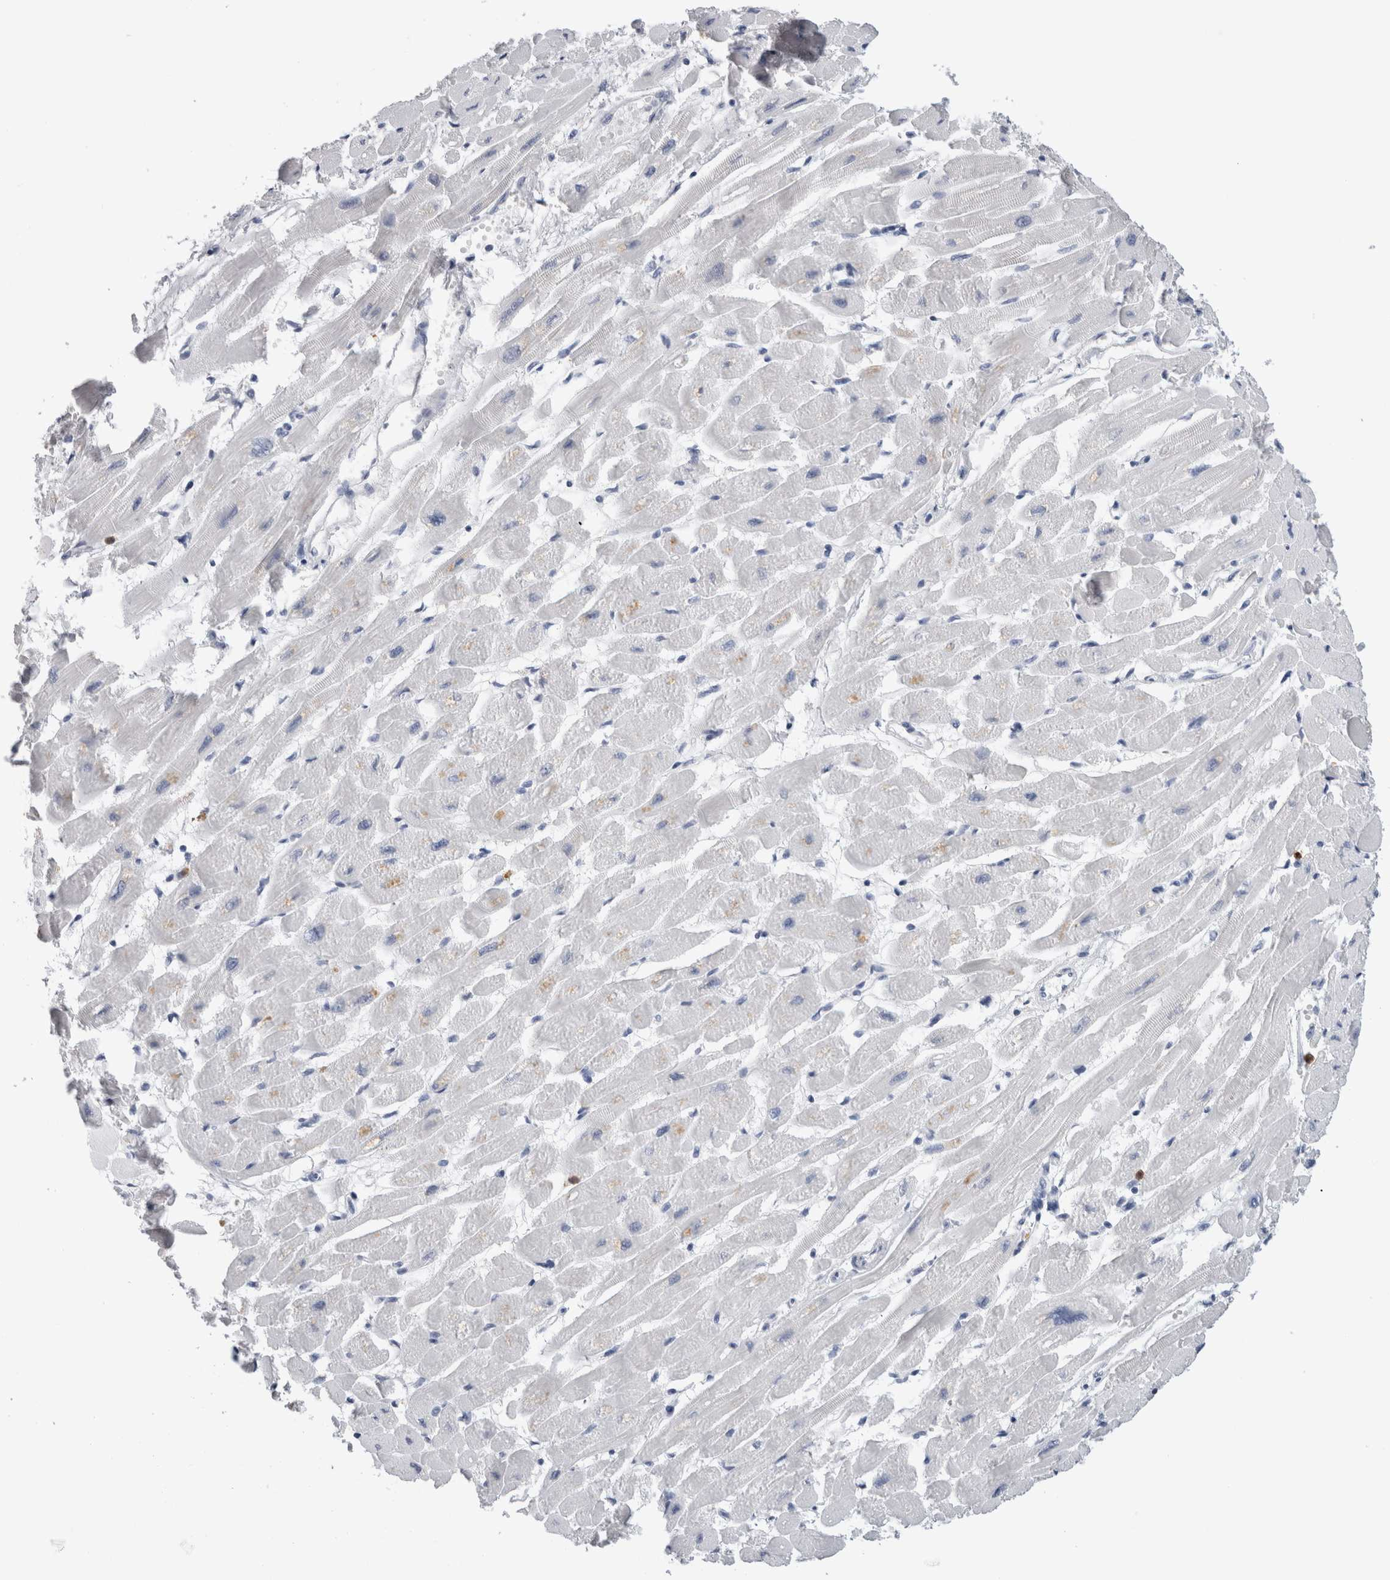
{"staining": {"intensity": "negative", "quantity": "none", "location": "none"}, "tissue": "heart muscle", "cell_type": "Cardiomyocytes", "image_type": "normal", "snomed": [{"axis": "morphology", "description": "Normal tissue, NOS"}, {"axis": "topography", "description": "Heart"}], "caption": "Immunohistochemistry image of normal heart muscle: human heart muscle stained with DAB shows no significant protein positivity in cardiomyocytes.", "gene": "S100A12", "patient": {"sex": "female", "age": 54}}